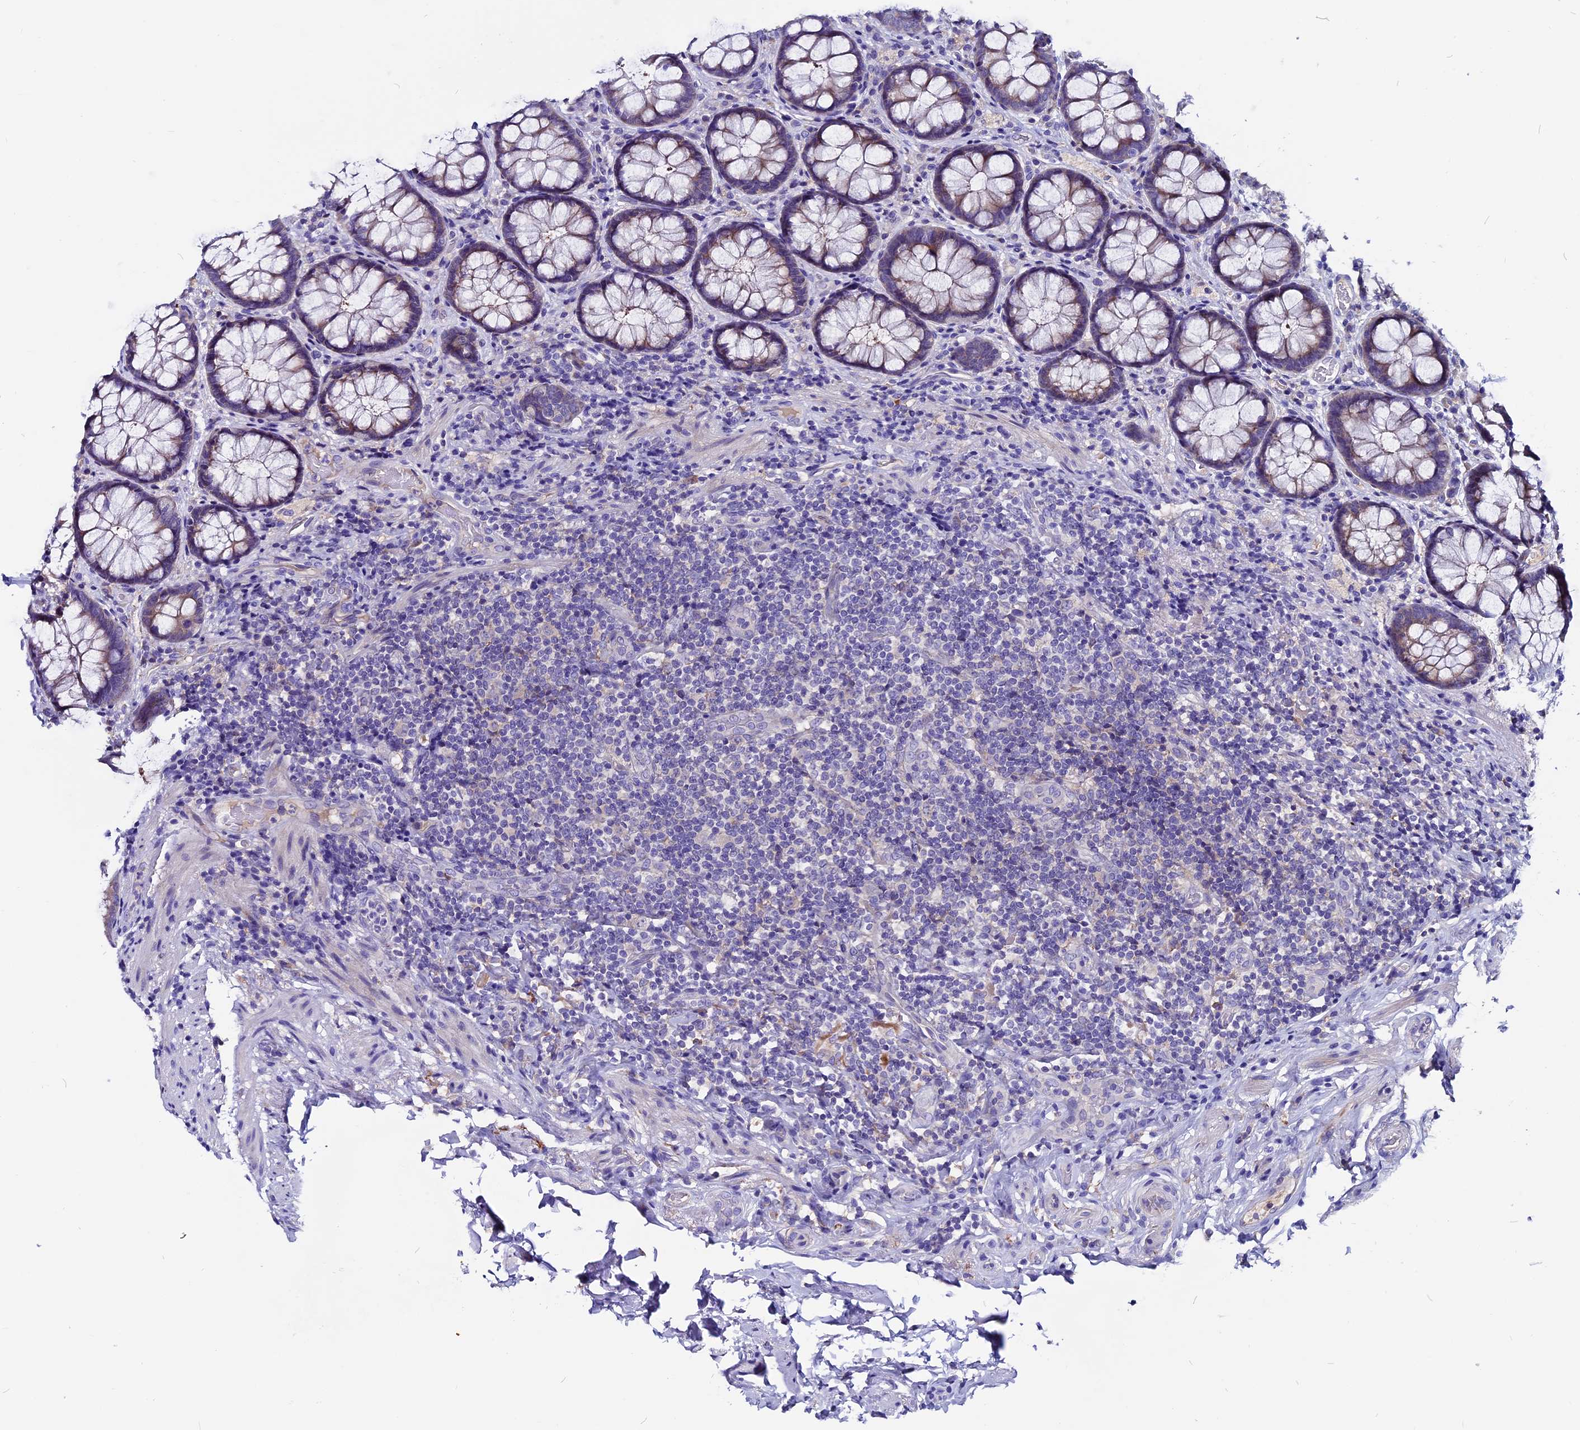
{"staining": {"intensity": "weak", "quantity": "25%-75%", "location": "cytoplasmic/membranous"}, "tissue": "rectum", "cell_type": "Glandular cells", "image_type": "normal", "snomed": [{"axis": "morphology", "description": "Normal tissue, NOS"}, {"axis": "topography", "description": "Rectum"}], "caption": "Immunohistochemistry (IHC) image of unremarkable rectum: rectum stained using IHC exhibits low levels of weak protein expression localized specifically in the cytoplasmic/membranous of glandular cells, appearing as a cytoplasmic/membranous brown color.", "gene": "CCBE1", "patient": {"sex": "male", "age": 83}}